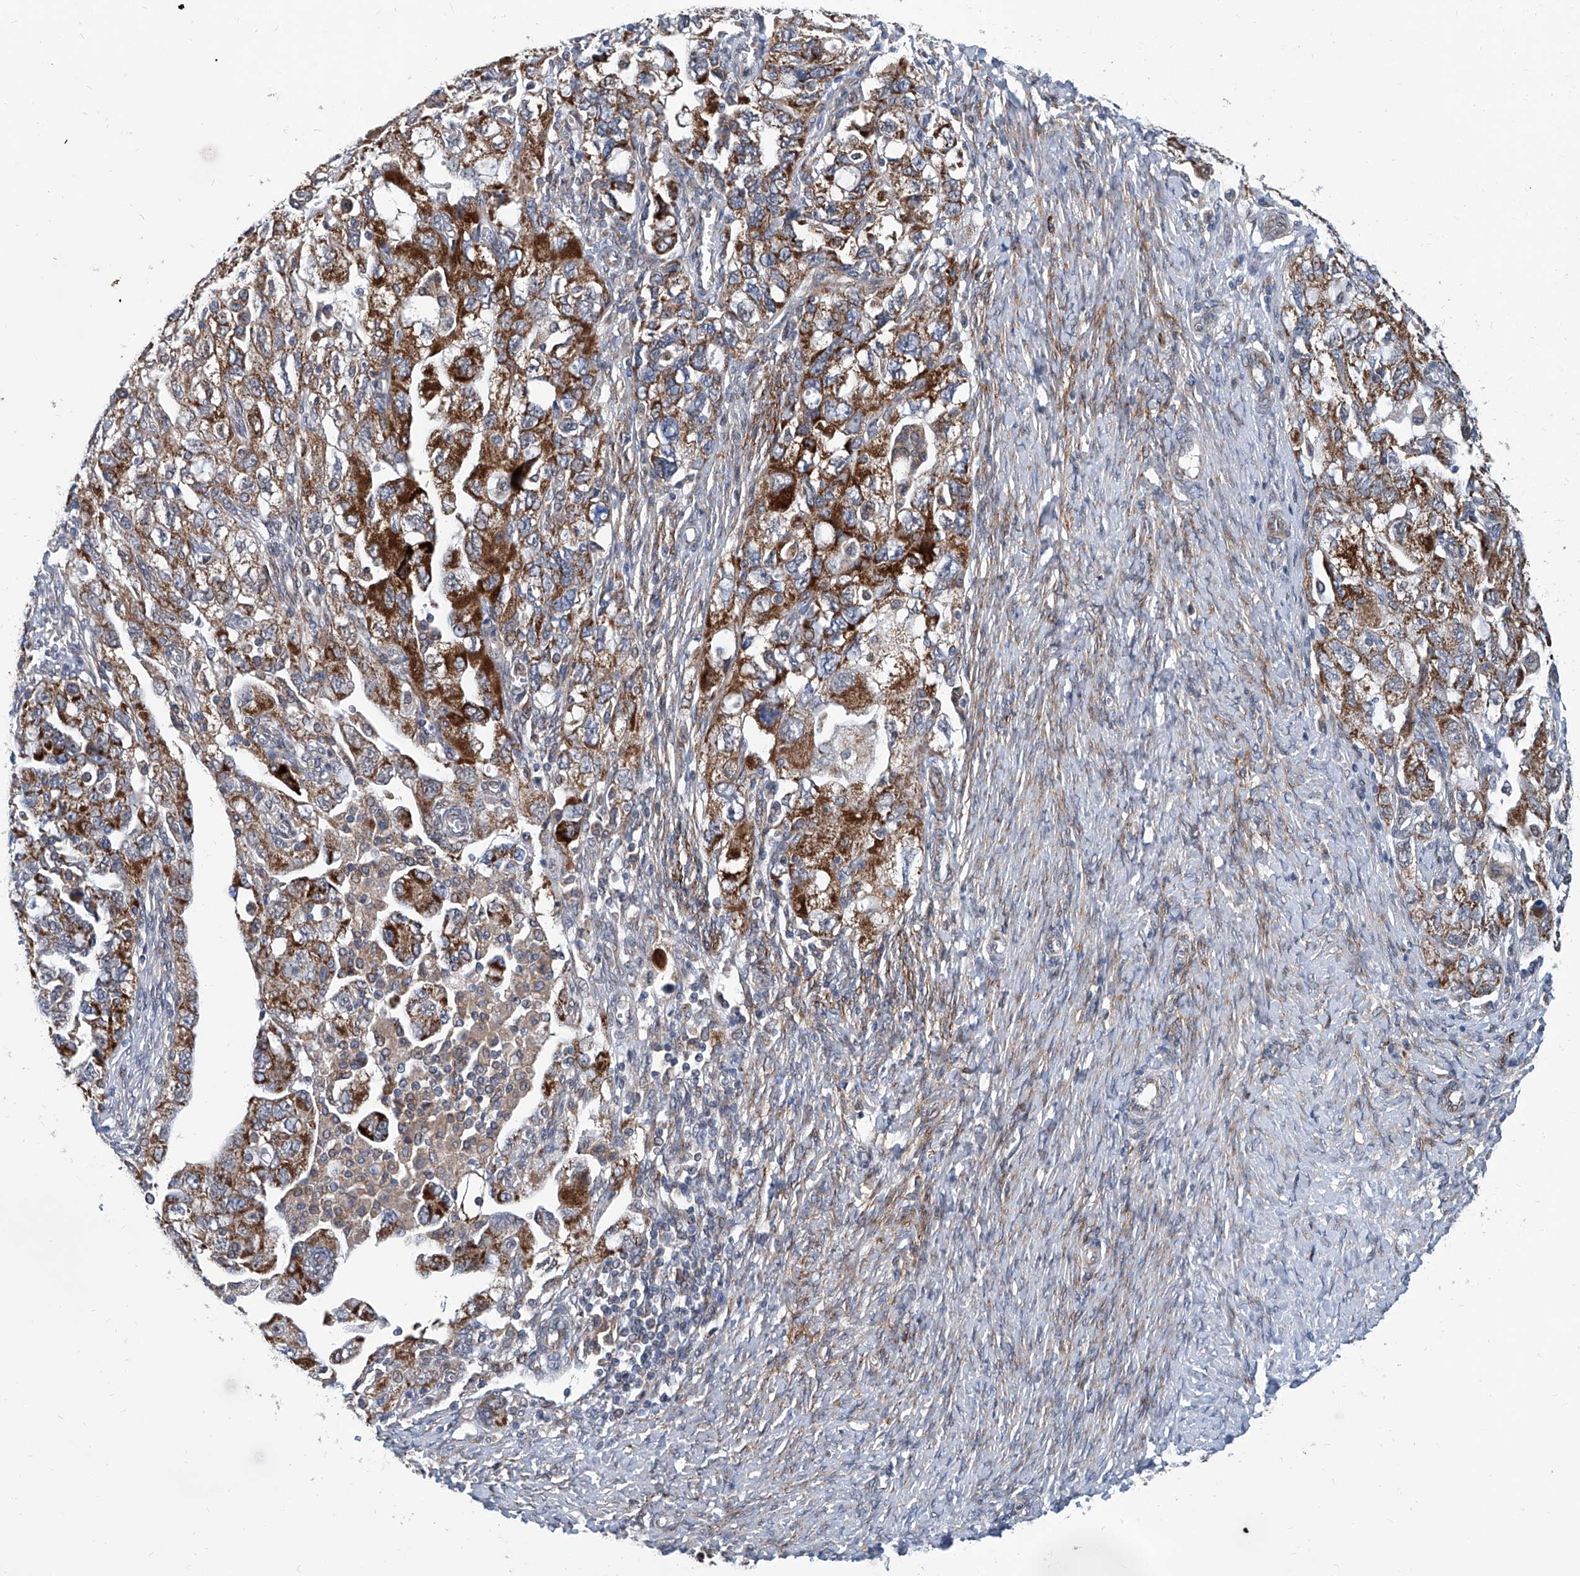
{"staining": {"intensity": "strong", "quantity": ">75%", "location": "cytoplasmic/membranous"}, "tissue": "ovarian cancer", "cell_type": "Tumor cells", "image_type": "cancer", "snomed": [{"axis": "morphology", "description": "Carcinoma, NOS"}, {"axis": "morphology", "description": "Cystadenocarcinoma, serous, NOS"}, {"axis": "topography", "description": "Ovary"}], "caption": "Immunohistochemical staining of ovarian cancer (carcinoma) exhibits strong cytoplasmic/membranous protein positivity in approximately >75% of tumor cells. (DAB IHC with brightfield microscopy, high magnification).", "gene": "USP48", "patient": {"sex": "female", "age": 69}}